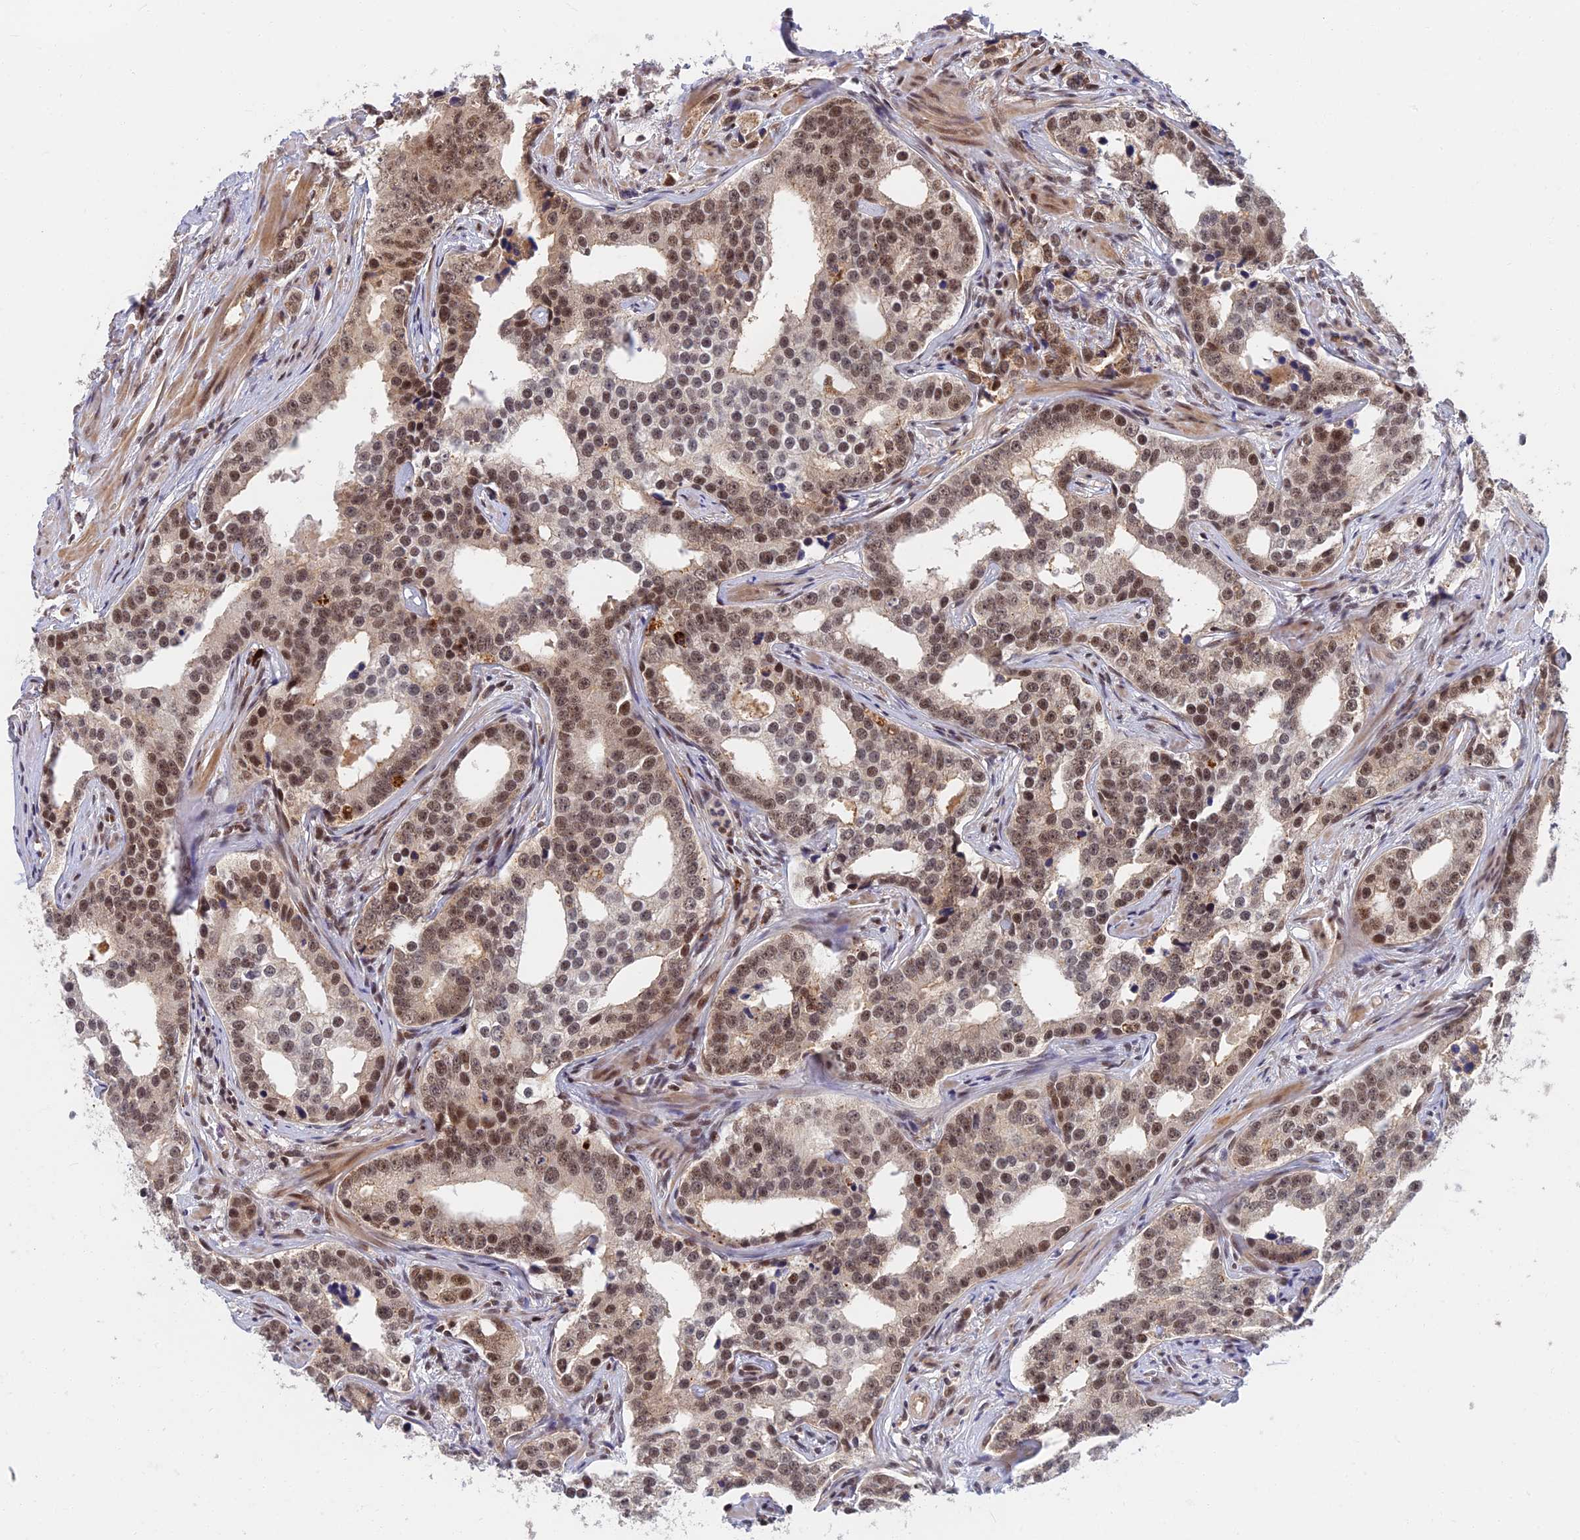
{"staining": {"intensity": "moderate", "quantity": ">75%", "location": "nuclear"}, "tissue": "prostate cancer", "cell_type": "Tumor cells", "image_type": "cancer", "snomed": [{"axis": "morphology", "description": "Adenocarcinoma, High grade"}, {"axis": "topography", "description": "Prostate"}], "caption": "Moderate nuclear staining is seen in approximately >75% of tumor cells in prostate high-grade adenocarcinoma. Nuclei are stained in blue.", "gene": "TCEA2", "patient": {"sex": "male", "age": 62}}